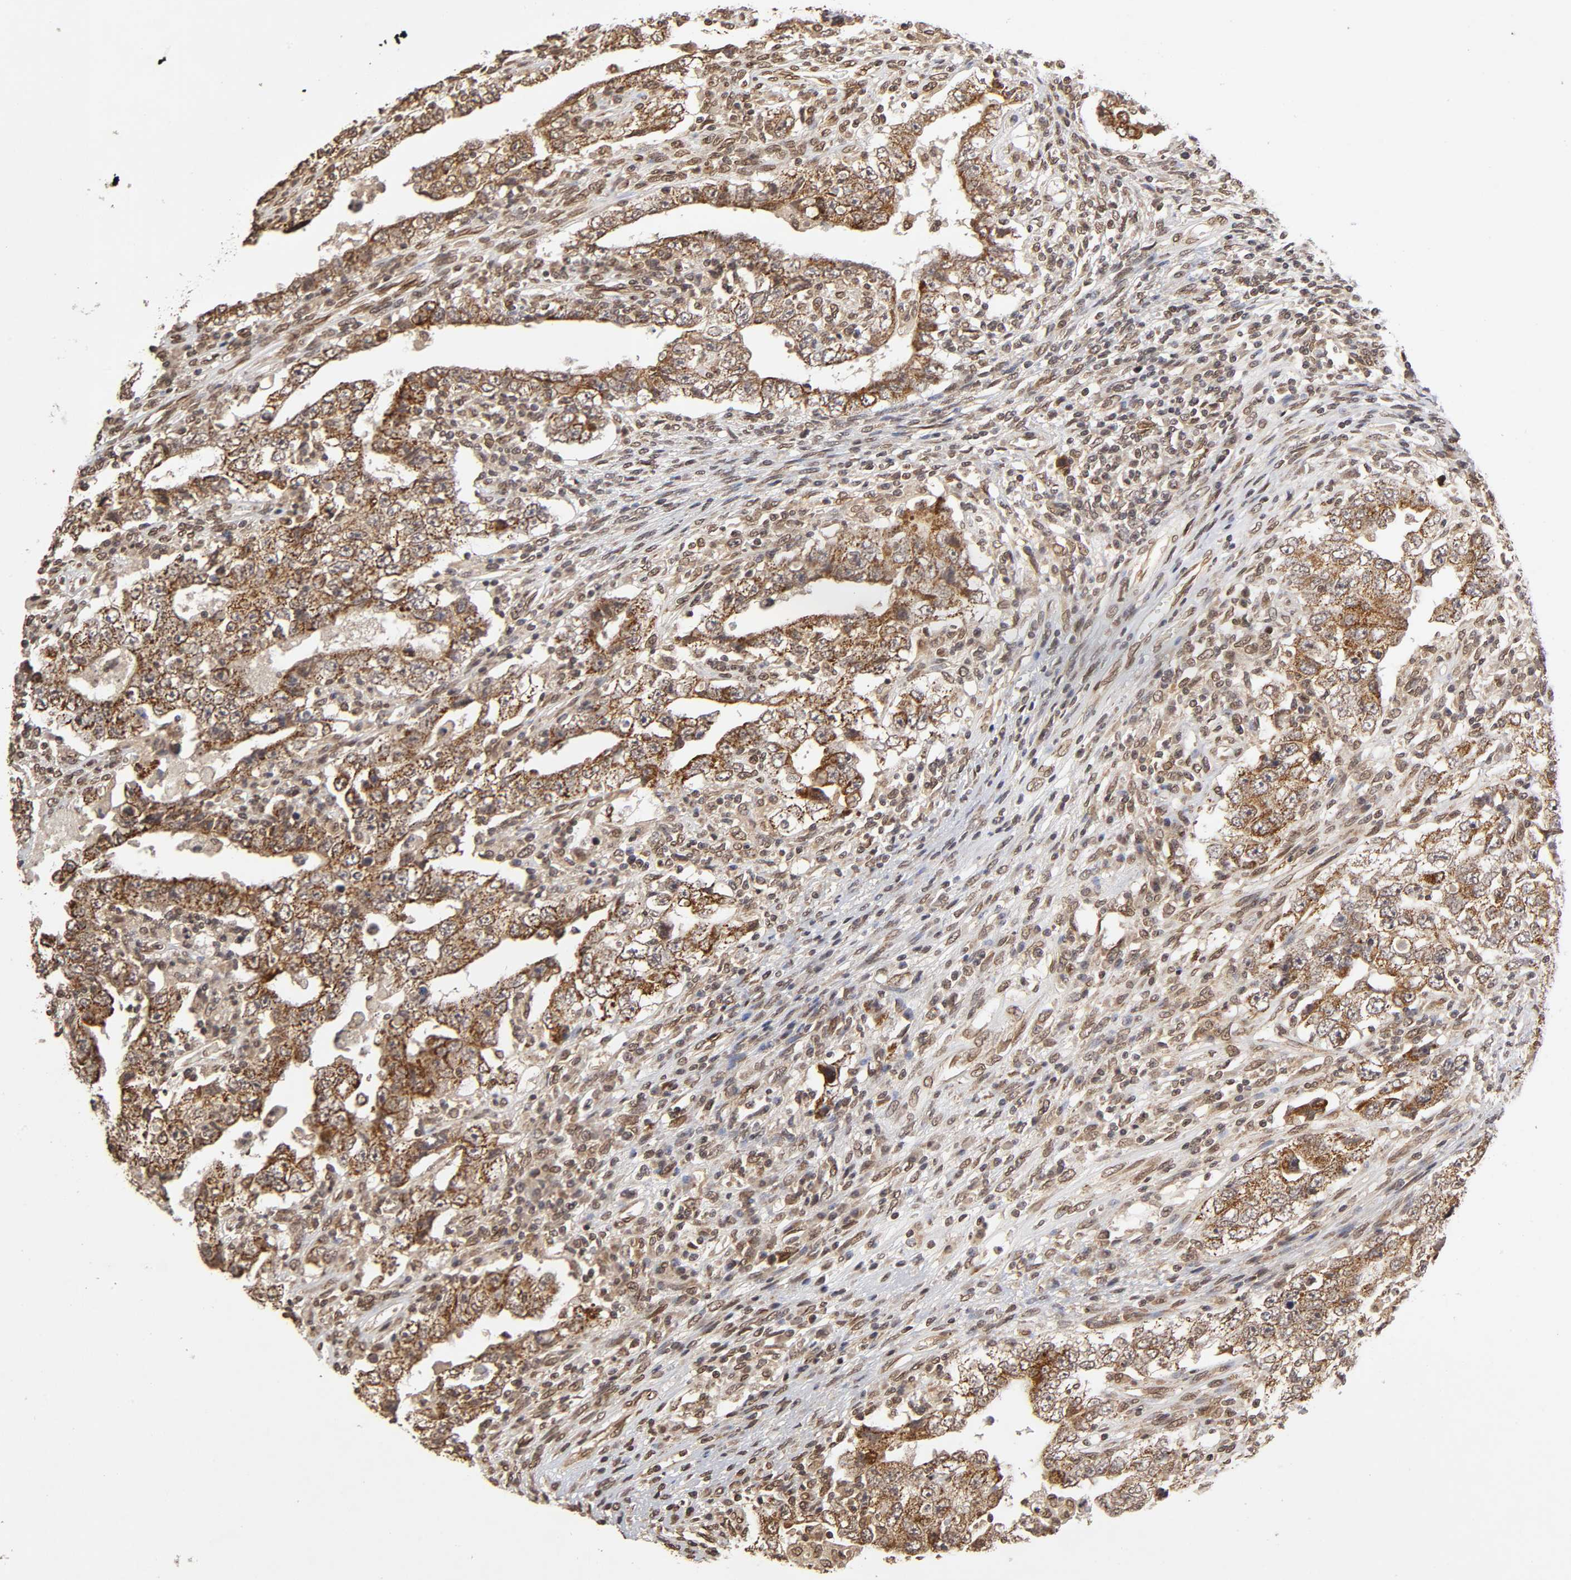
{"staining": {"intensity": "moderate", "quantity": ">75%", "location": "cytoplasmic/membranous"}, "tissue": "testis cancer", "cell_type": "Tumor cells", "image_type": "cancer", "snomed": [{"axis": "morphology", "description": "Carcinoma, Embryonal, NOS"}, {"axis": "topography", "description": "Testis"}], "caption": "Human testis cancer stained with a brown dye exhibits moderate cytoplasmic/membranous positive positivity in approximately >75% of tumor cells.", "gene": "MLLT6", "patient": {"sex": "male", "age": 26}}